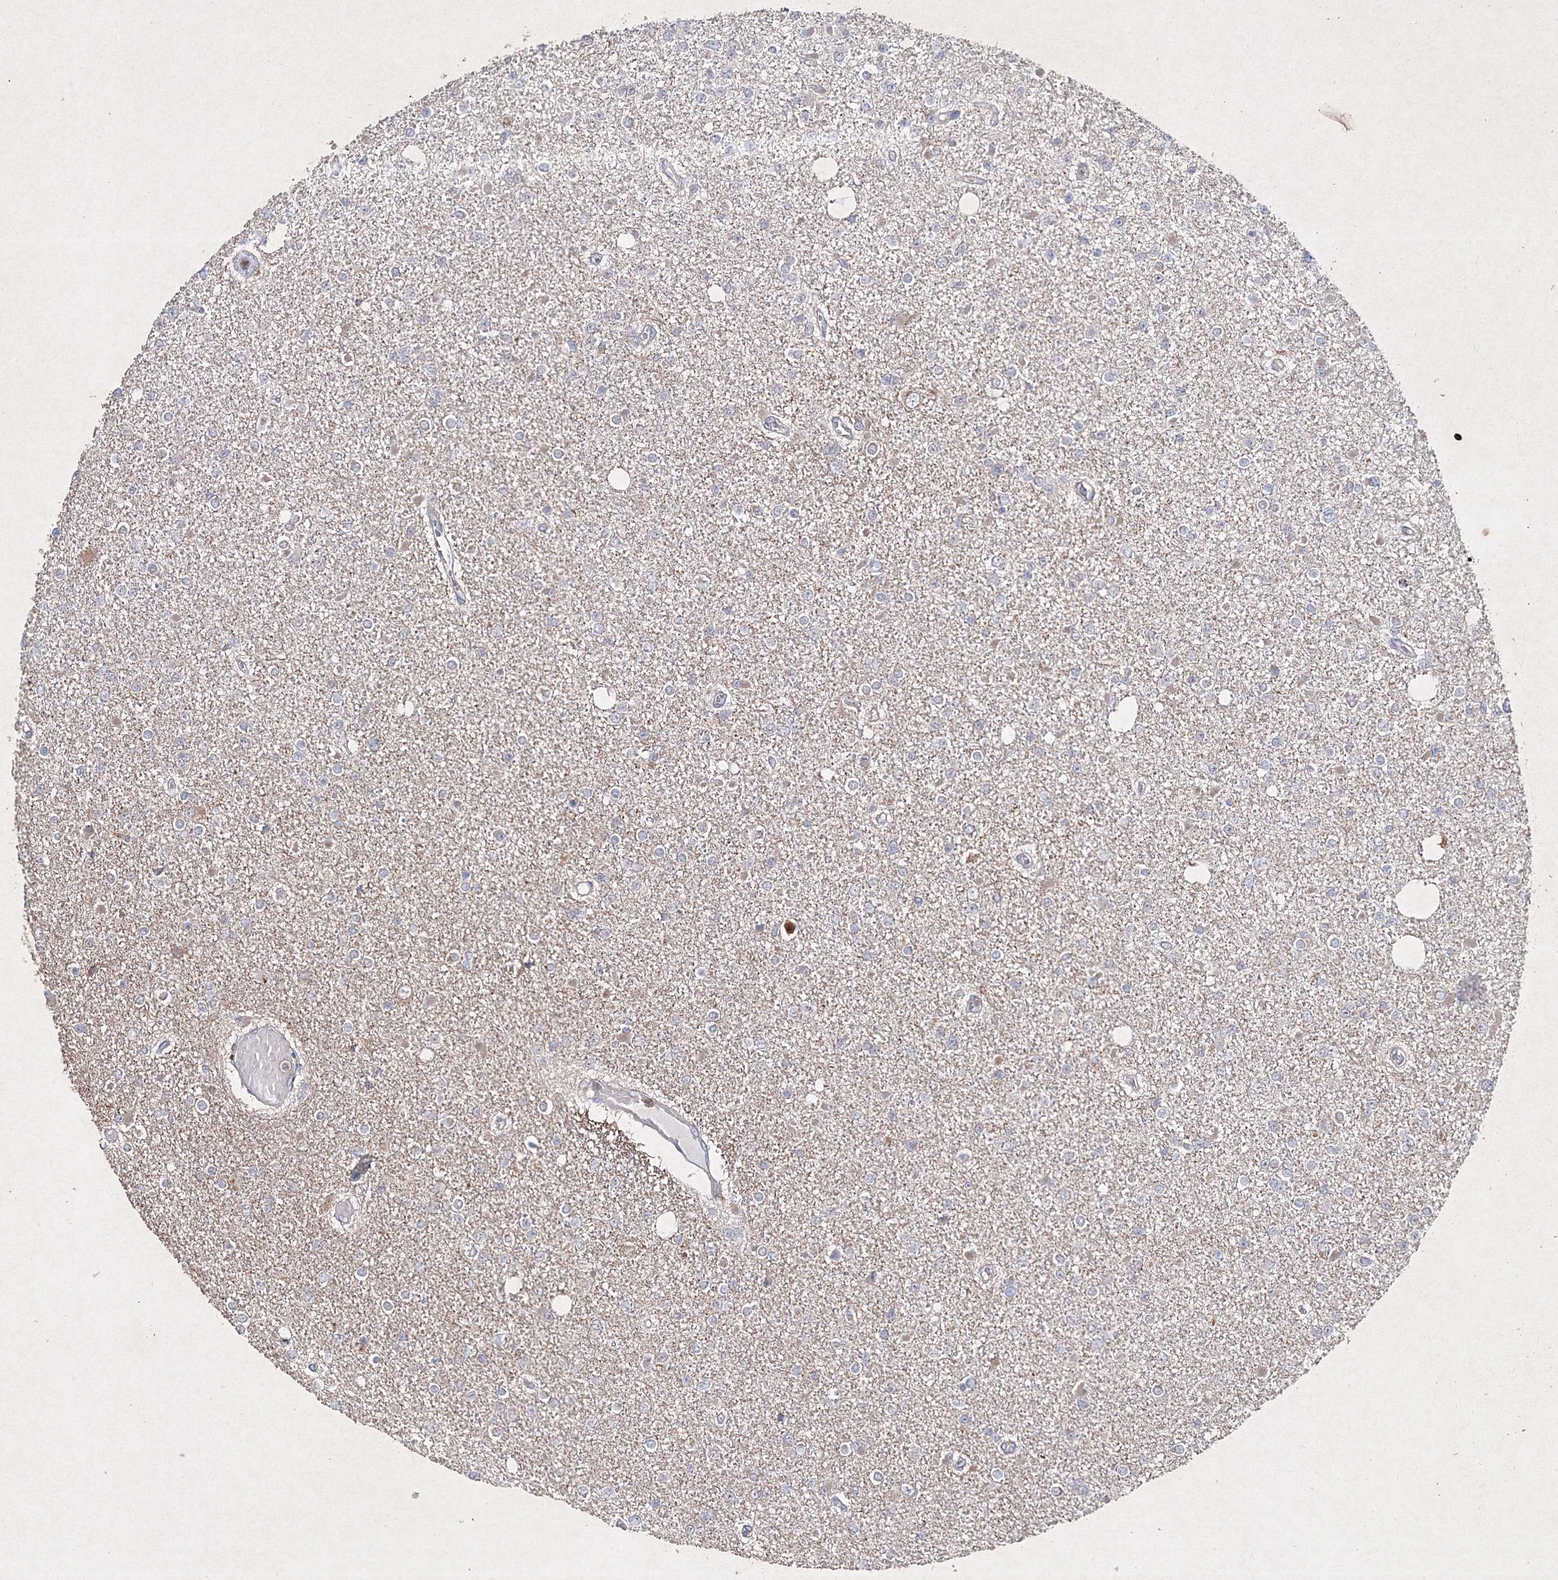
{"staining": {"intensity": "negative", "quantity": "none", "location": "none"}, "tissue": "glioma", "cell_type": "Tumor cells", "image_type": "cancer", "snomed": [{"axis": "morphology", "description": "Glioma, malignant, Low grade"}, {"axis": "topography", "description": "Brain"}], "caption": "High power microscopy histopathology image of an immunohistochemistry (IHC) micrograph of malignant glioma (low-grade), revealing no significant staining in tumor cells.", "gene": "GFM1", "patient": {"sex": "female", "age": 22}}